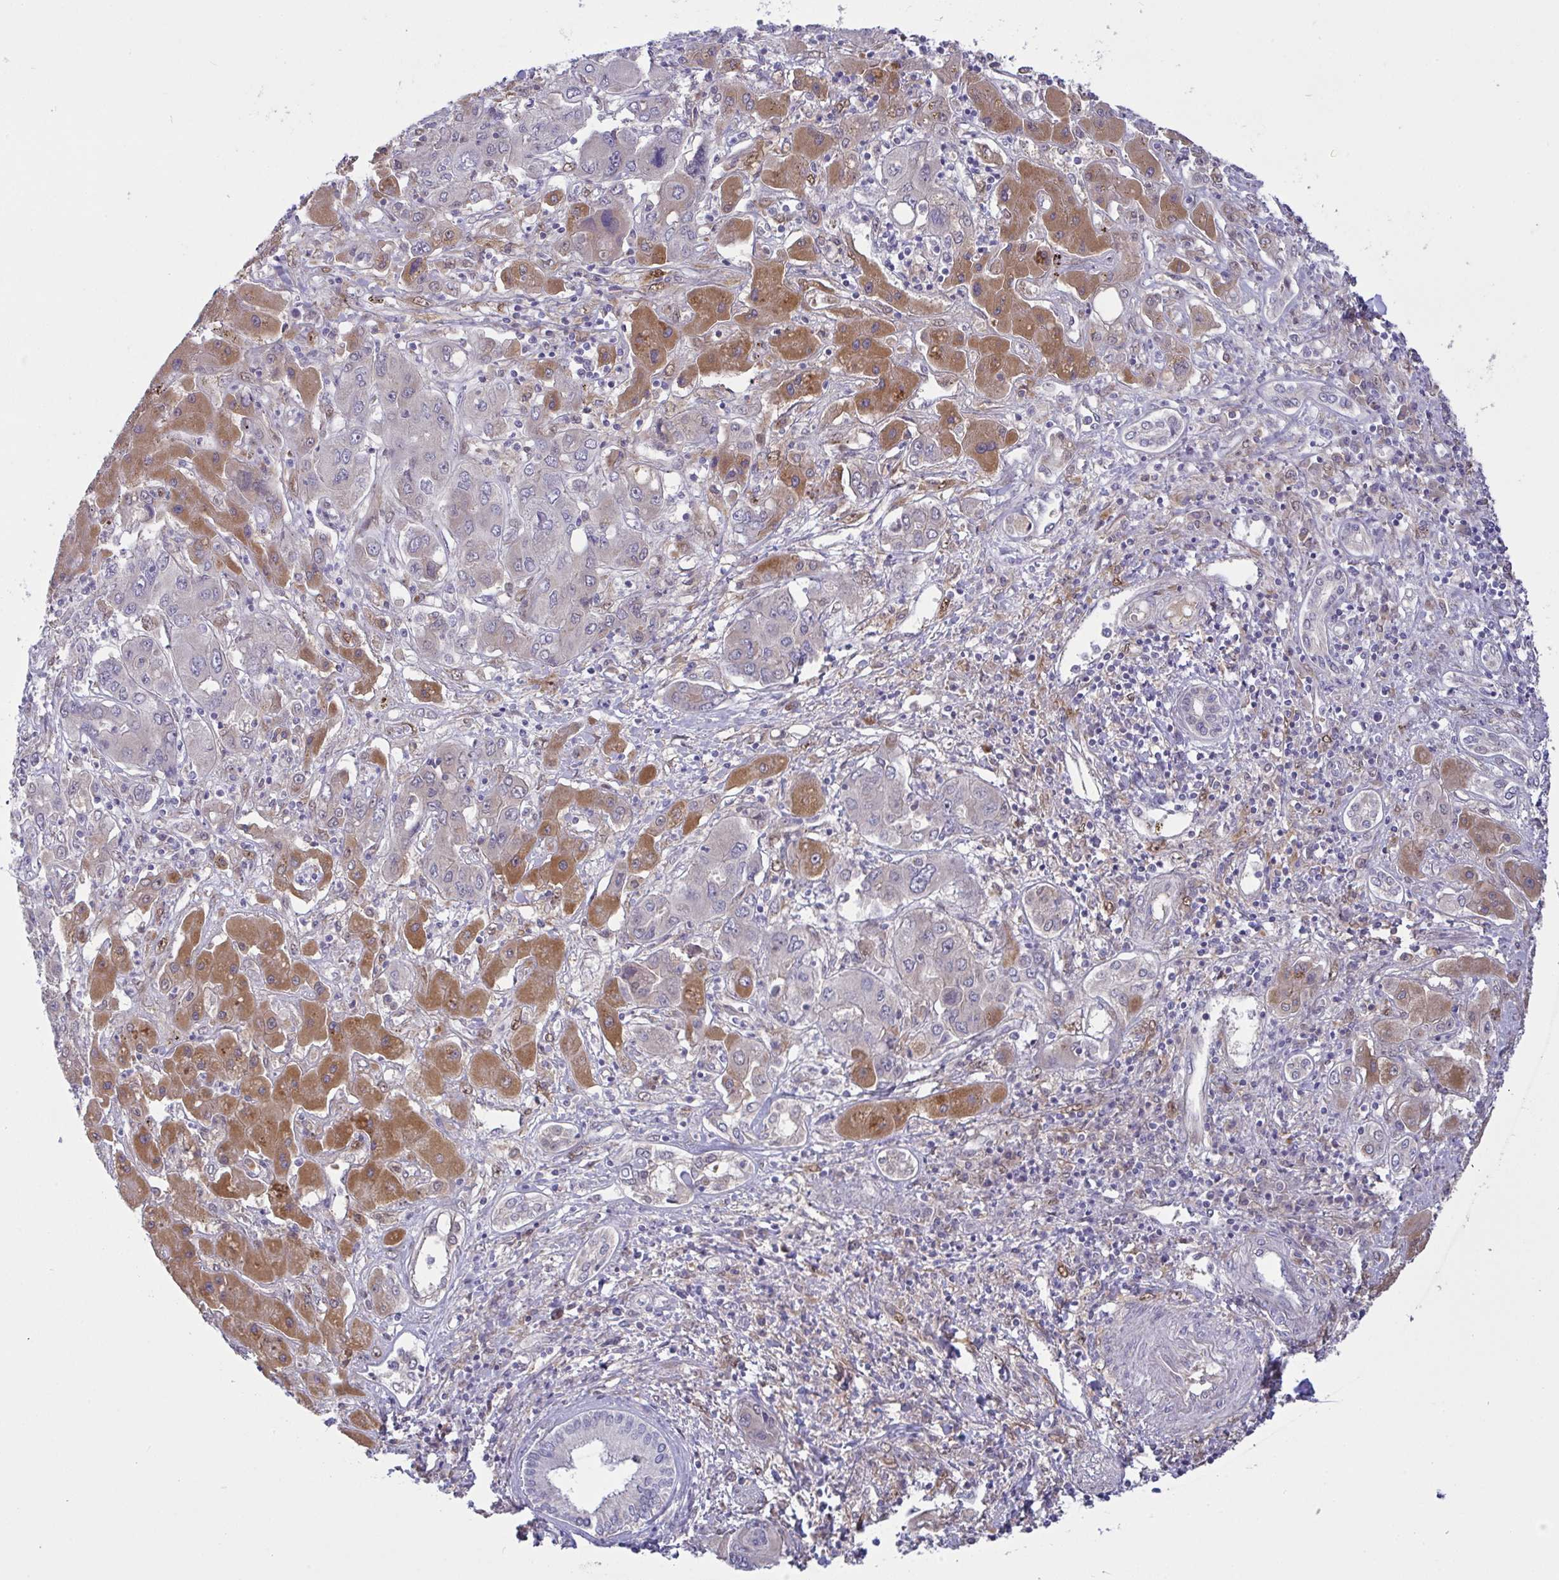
{"staining": {"intensity": "negative", "quantity": "none", "location": "none"}, "tissue": "liver cancer", "cell_type": "Tumor cells", "image_type": "cancer", "snomed": [{"axis": "morphology", "description": "Cholangiocarcinoma"}, {"axis": "topography", "description": "Liver"}], "caption": "This is an immunohistochemistry (IHC) histopathology image of human cholangiocarcinoma (liver). There is no staining in tumor cells.", "gene": "L3HYPDH", "patient": {"sex": "male", "age": 67}}